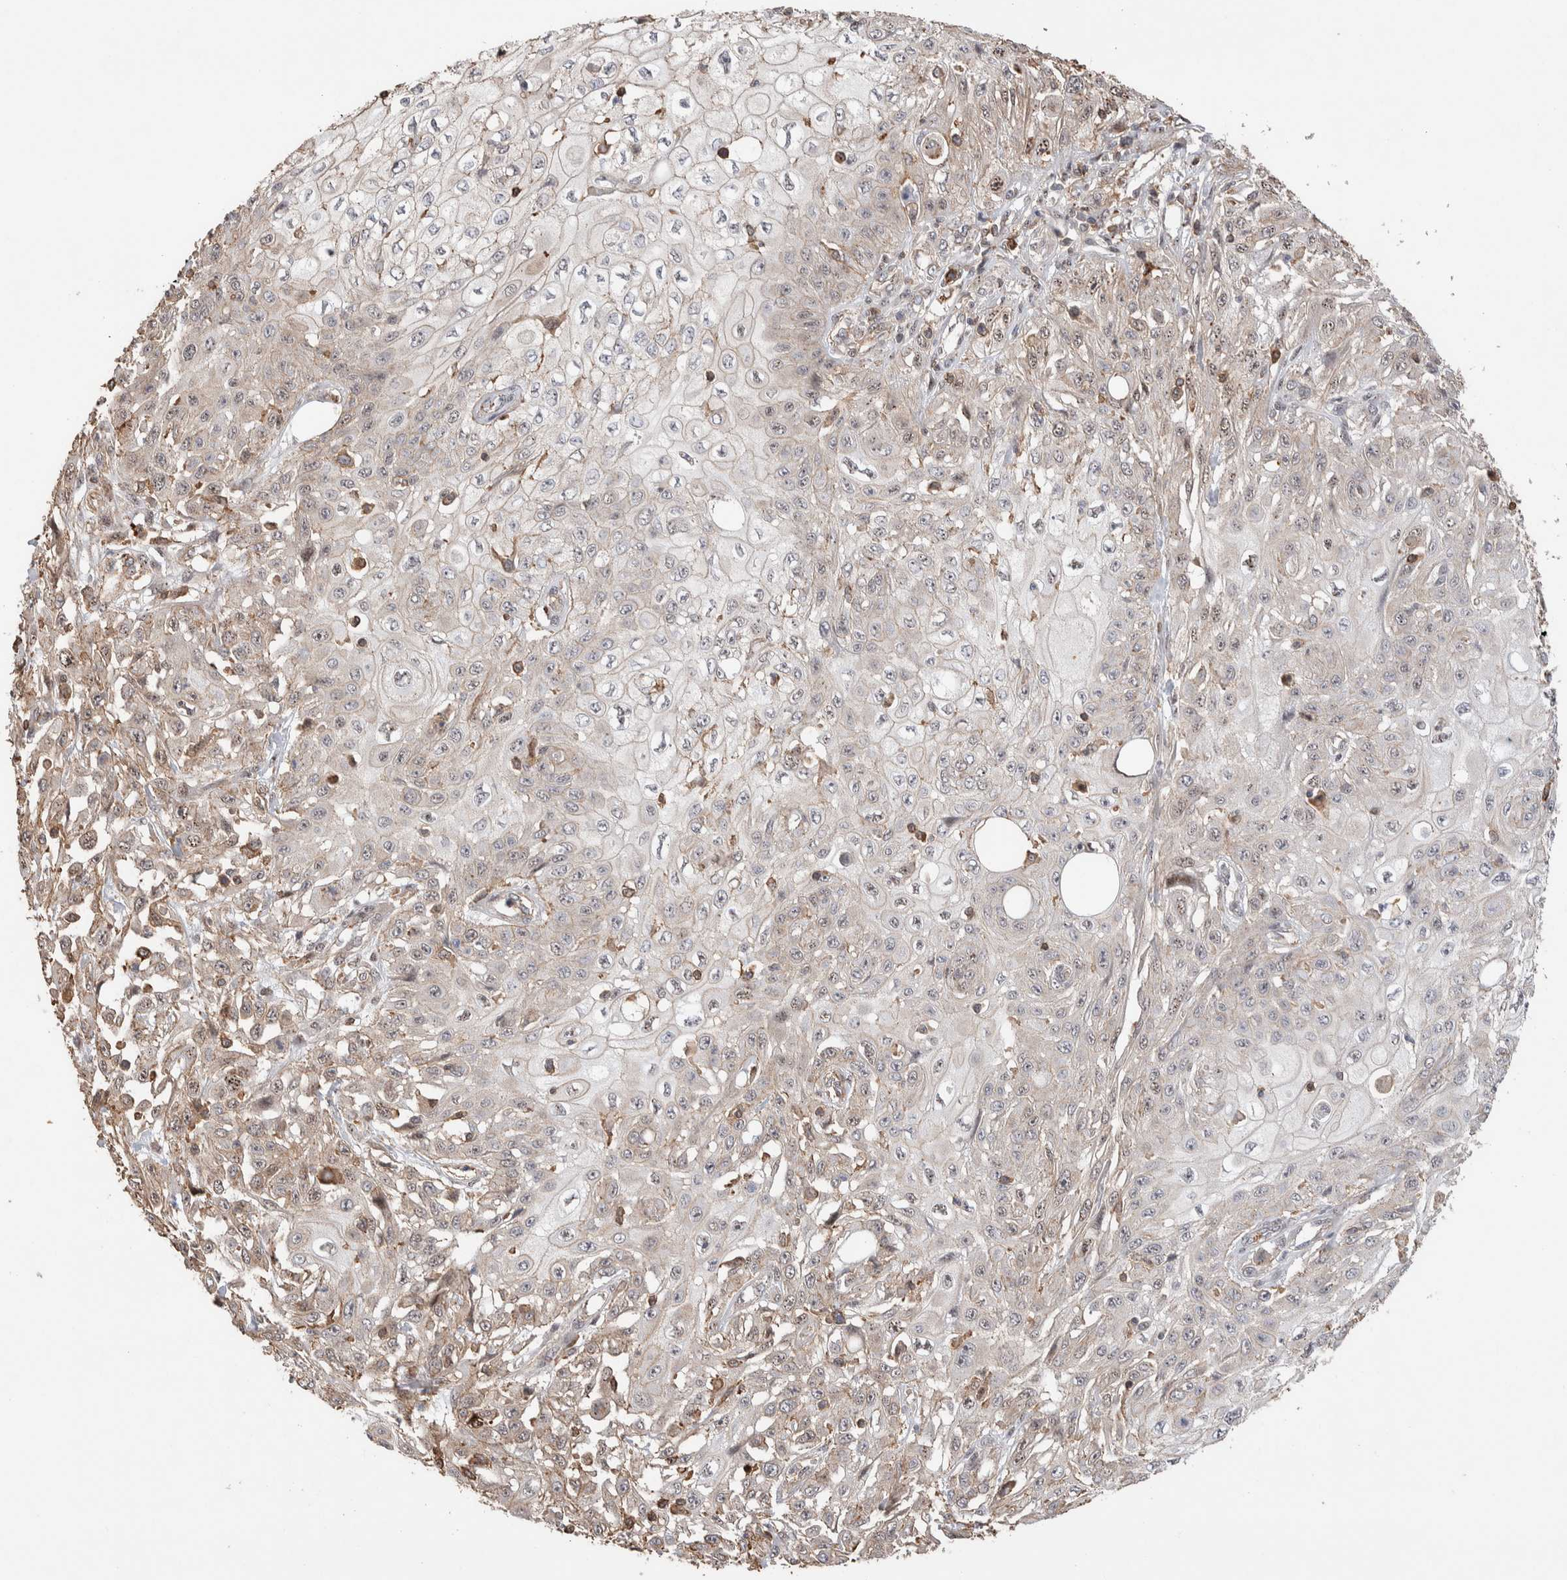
{"staining": {"intensity": "weak", "quantity": "25%-75%", "location": "cytoplasmic/membranous"}, "tissue": "skin cancer", "cell_type": "Tumor cells", "image_type": "cancer", "snomed": [{"axis": "morphology", "description": "Squamous cell carcinoma, NOS"}, {"axis": "morphology", "description": "Squamous cell carcinoma, metastatic, NOS"}, {"axis": "topography", "description": "Skin"}, {"axis": "topography", "description": "Lymph node"}], "caption": "Immunohistochemical staining of metastatic squamous cell carcinoma (skin) demonstrates weak cytoplasmic/membranous protein positivity in about 25%-75% of tumor cells.", "gene": "ZNF704", "patient": {"sex": "male", "age": 75}}